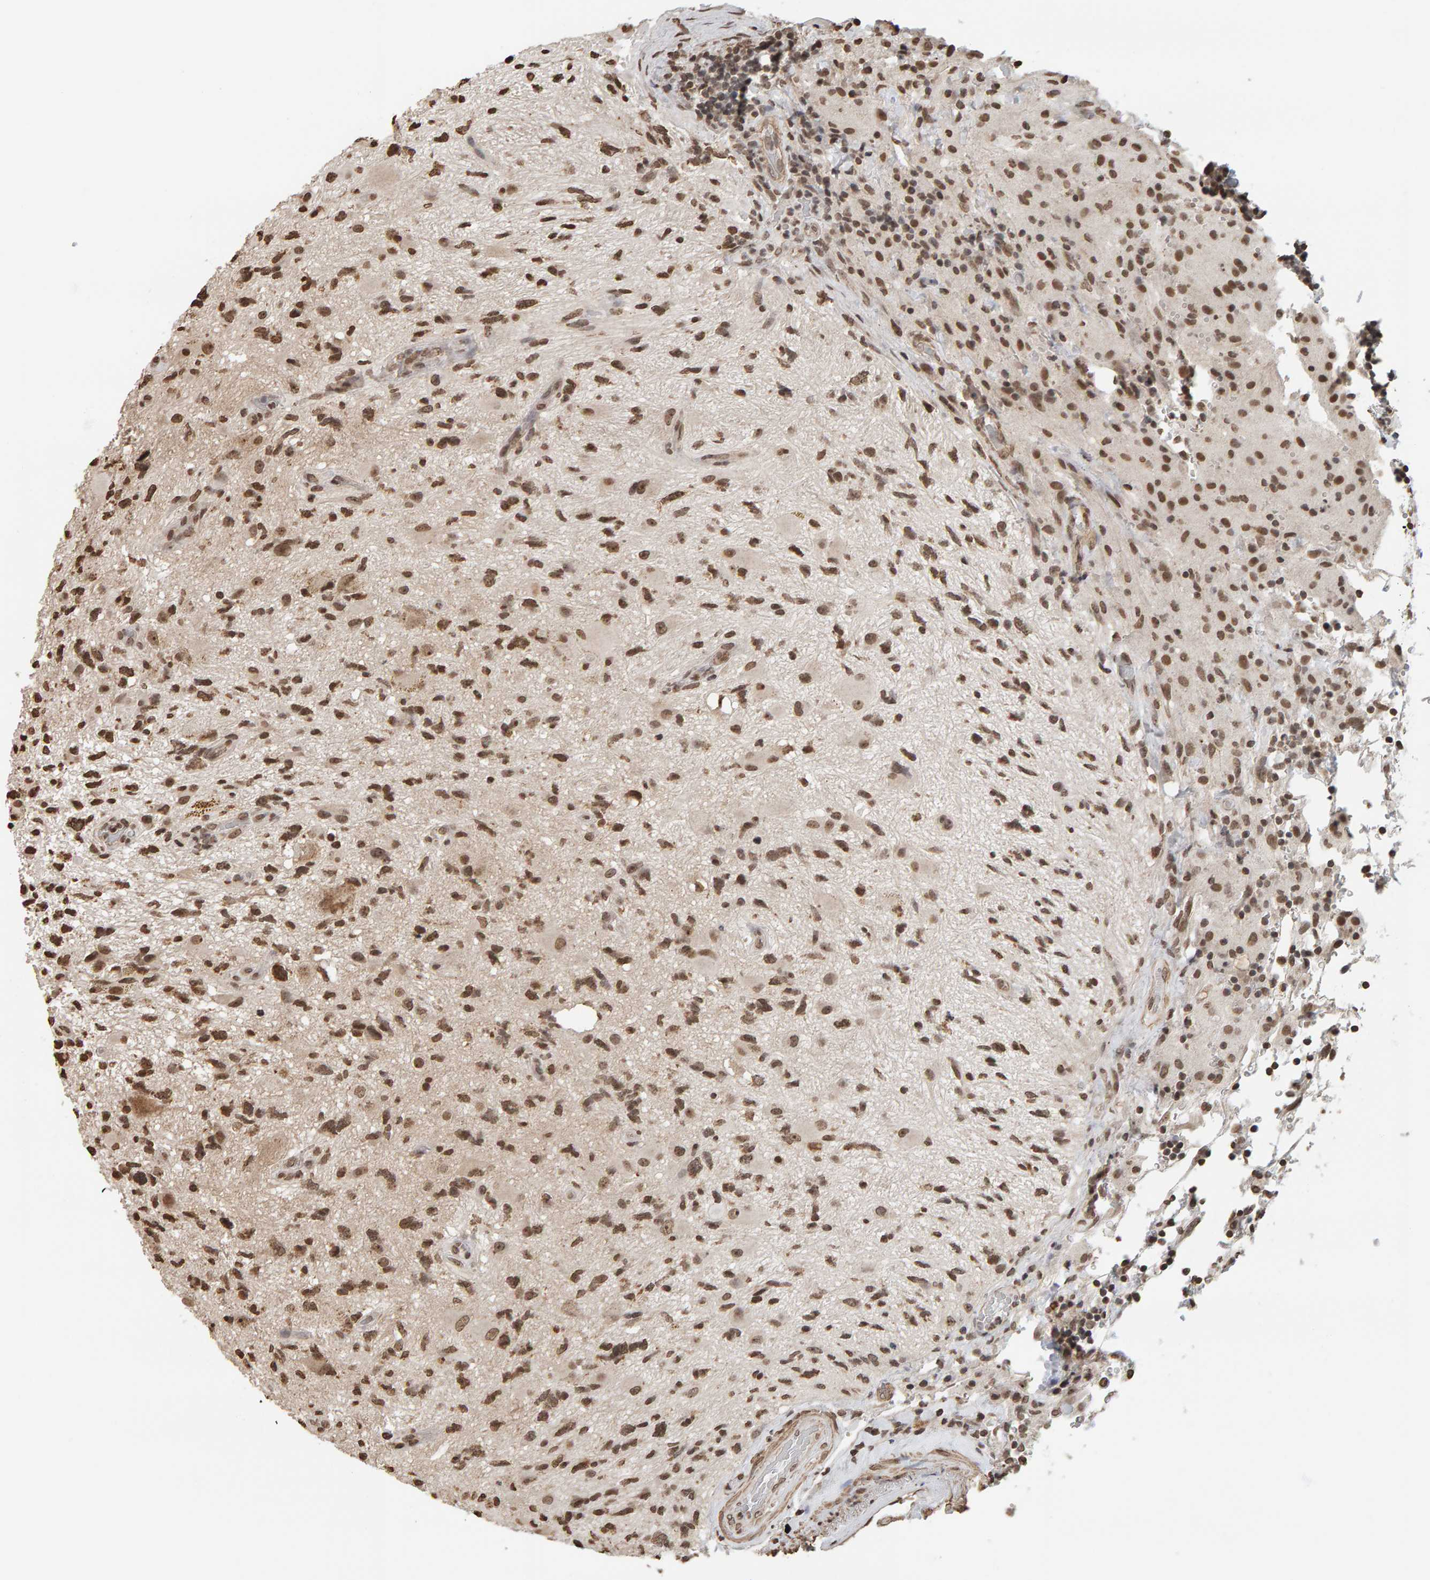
{"staining": {"intensity": "moderate", "quantity": ">75%", "location": "nuclear"}, "tissue": "glioma", "cell_type": "Tumor cells", "image_type": "cancer", "snomed": [{"axis": "morphology", "description": "Glioma, malignant, High grade"}, {"axis": "topography", "description": "Brain"}], "caption": "Immunohistochemistry (IHC) of glioma displays medium levels of moderate nuclear staining in about >75% of tumor cells.", "gene": "AFF4", "patient": {"sex": "male", "age": 33}}